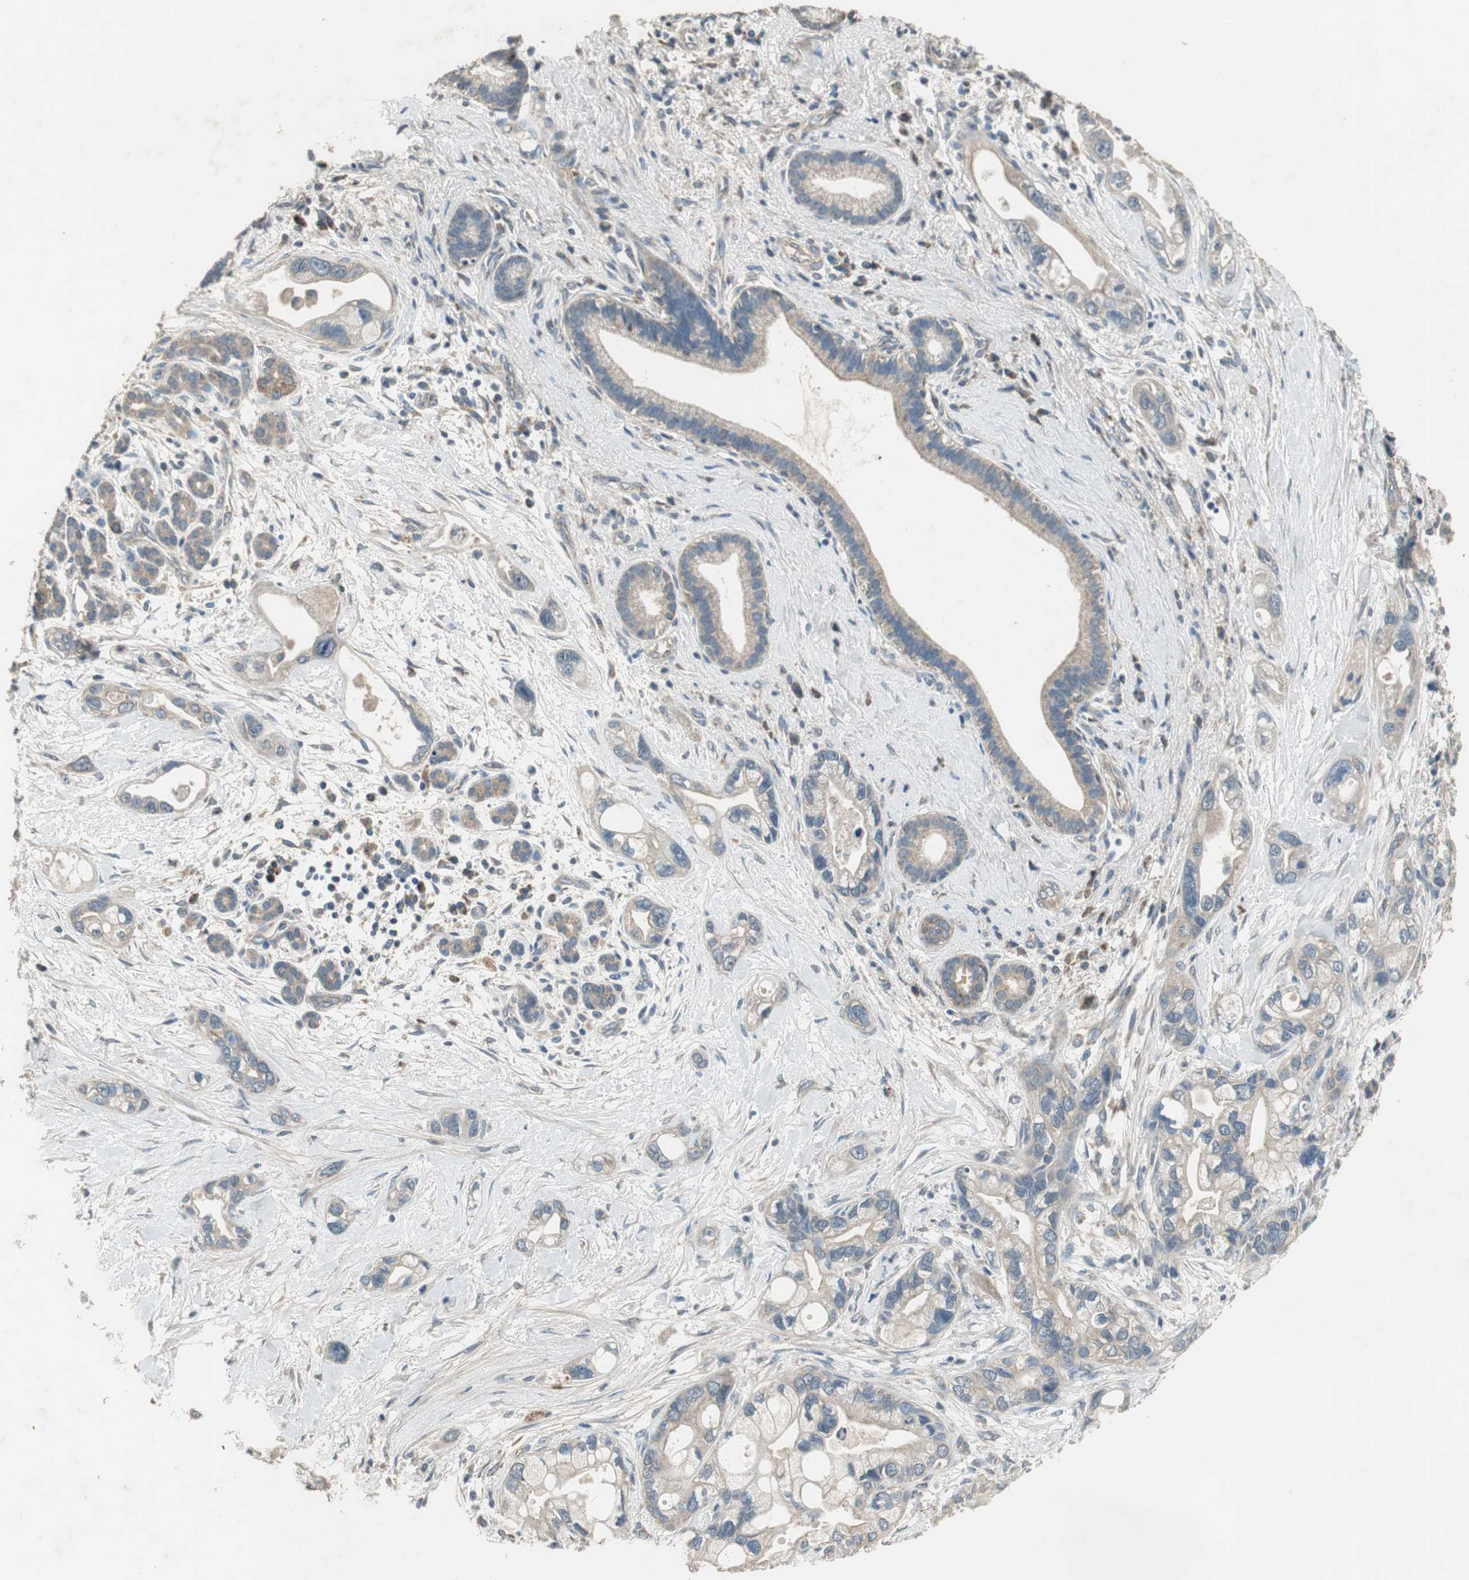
{"staining": {"intensity": "weak", "quantity": "25%-75%", "location": "cytoplasmic/membranous"}, "tissue": "pancreatic cancer", "cell_type": "Tumor cells", "image_type": "cancer", "snomed": [{"axis": "morphology", "description": "Adenocarcinoma, NOS"}, {"axis": "topography", "description": "Pancreas"}], "caption": "Adenocarcinoma (pancreatic) tissue displays weak cytoplasmic/membranous positivity in approximately 25%-75% of tumor cells, visualized by immunohistochemistry. Nuclei are stained in blue.", "gene": "MSTO1", "patient": {"sex": "female", "age": 77}}